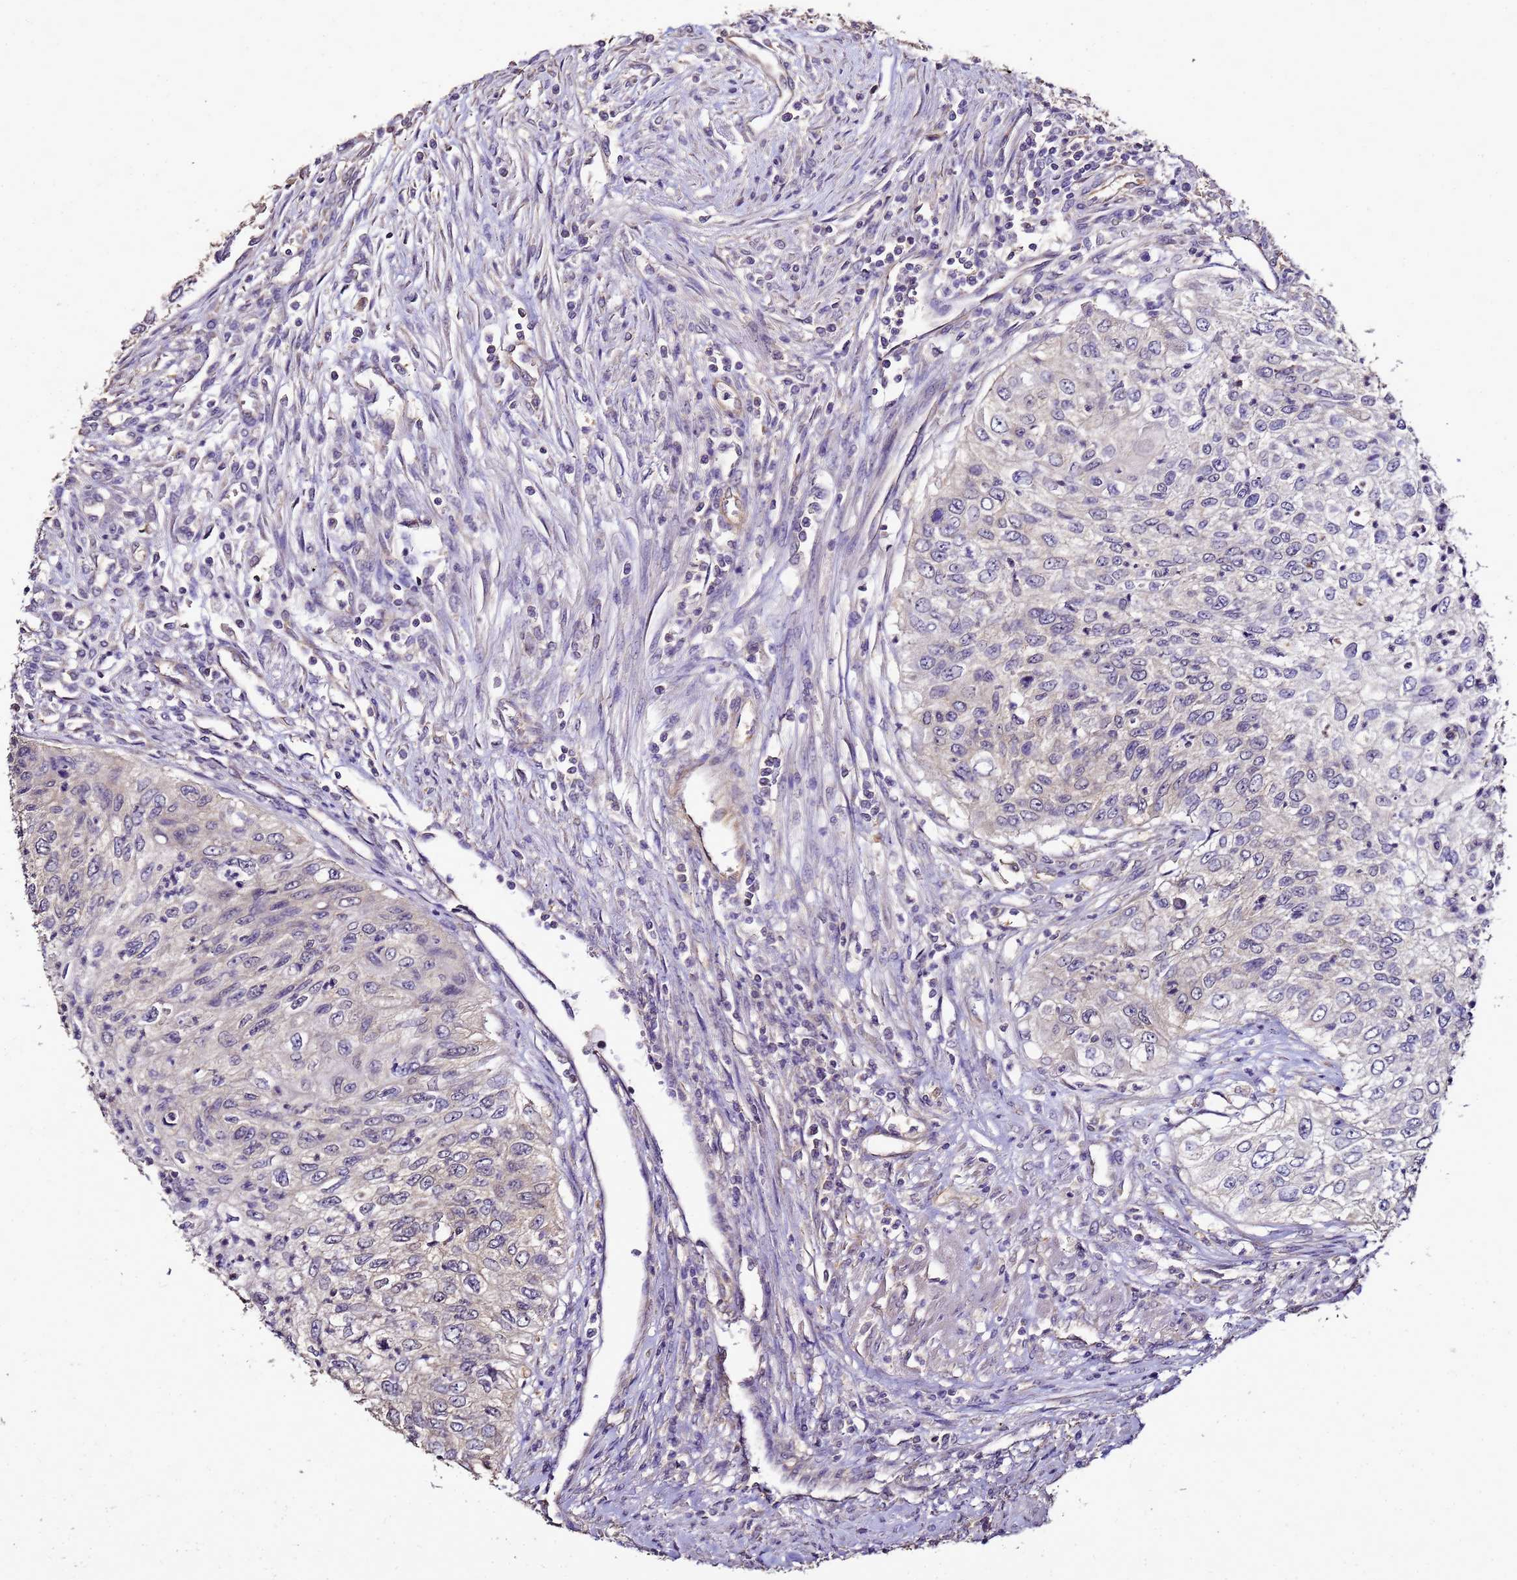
{"staining": {"intensity": "negative", "quantity": "none", "location": "none"}, "tissue": "urothelial cancer", "cell_type": "Tumor cells", "image_type": "cancer", "snomed": [{"axis": "morphology", "description": "Urothelial carcinoma, High grade"}, {"axis": "topography", "description": "Urinary bladder"}], "caption": "Urothelial cancer was stained to show a protein in brown. There is no significant staining in tumor cells. (Immunohistochemistry (ihc), brightfield microscopy, high magnification).", "gene": "ENOPH1", "patient": {"sex": "female", "age": 60}}